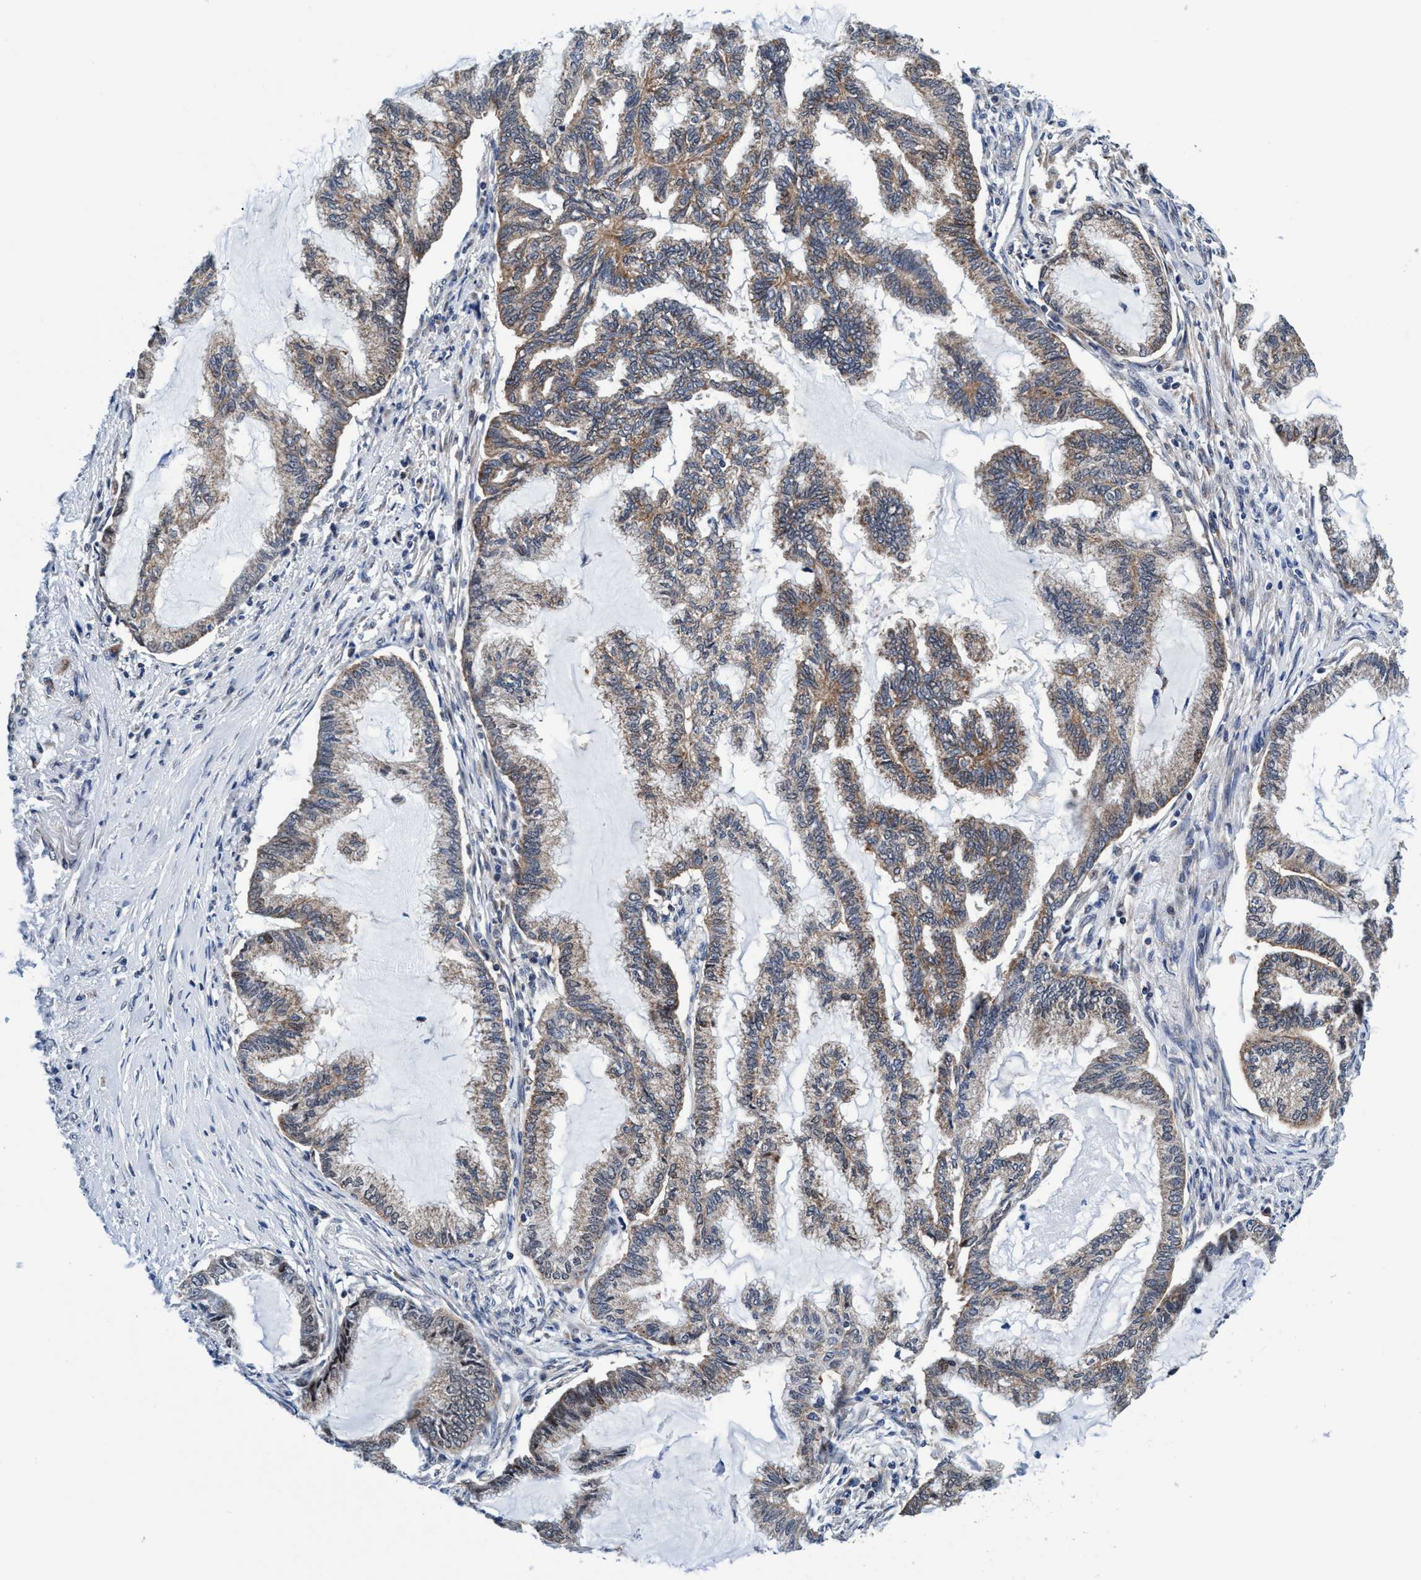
{"staining": {"intensity": "weak", "quantity": "<25%", "location": "cytoplasmic/membranous"}, "tissue": "endometrial cancer", "cell_type": "Tumor cells", "image_type": "cancer", "snomed": [{"axis": "morphology", "description": "Adenocarcinoma, NOS"}, {"axis": "topography", "description": "Endometrium"}], "caption": "Adenocarcinoma (endometrial) stained for a protein using IHC exhibits no positivity tumor cells.", "gene": "AGAP2", "patient": {"sex": "female", "age": 86}}